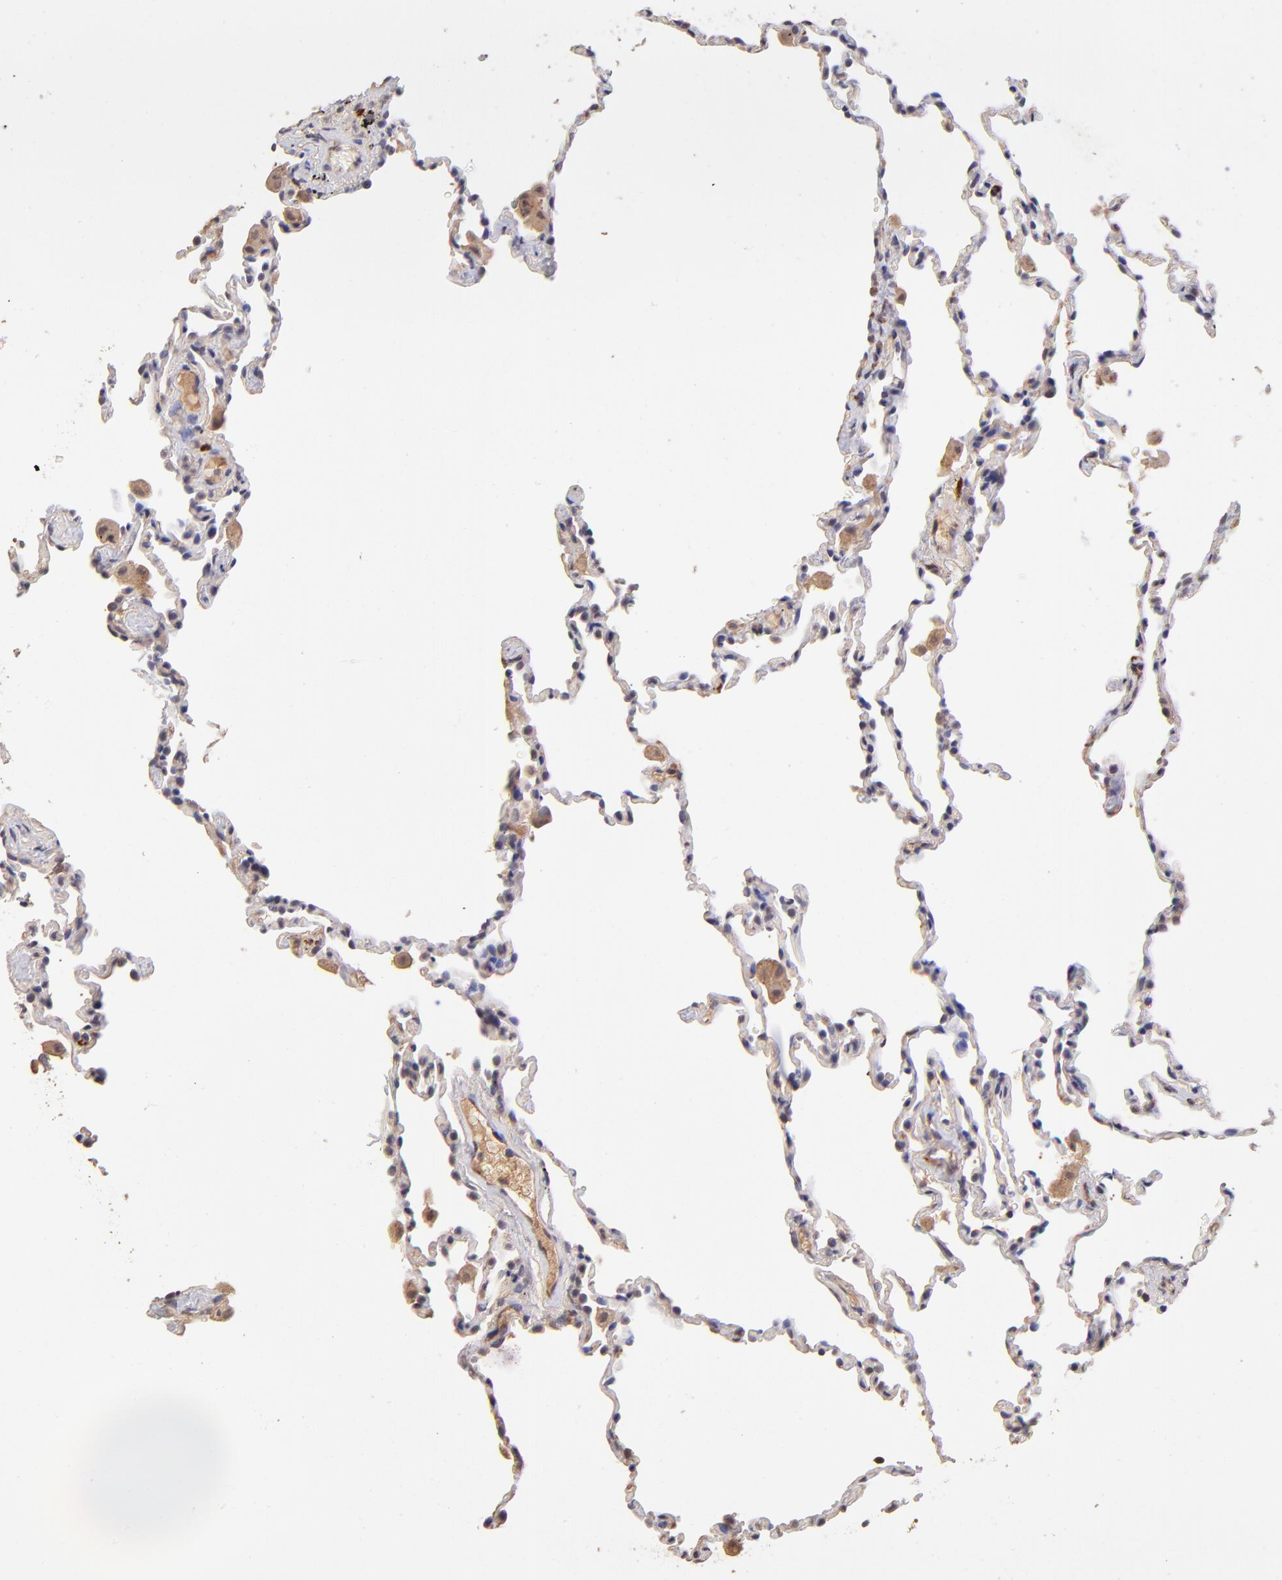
{"staining": {"intensity": "negative", "quantity": "none", "location": "none"}, "tissue": "lung", "cell_type": "Alveolar cells", "image_type": "normal", "snomed": [{"axis": "morphology", "description": "Normal tissue, NOS"}, {"axis": "morphology", "description": "Soft tissue tumor metastatic"}, {"axis": "topography", "description": "Lung"}], "caption": "An image of human lung is negative for staining in alveolar cells. (Brightfield microscopy of DAB (3,3'-diaminobenzidine) immunohistochemistry at high magnification).", "gene": "RNASEL", "patient": {"sex": "male", "age": 59}}